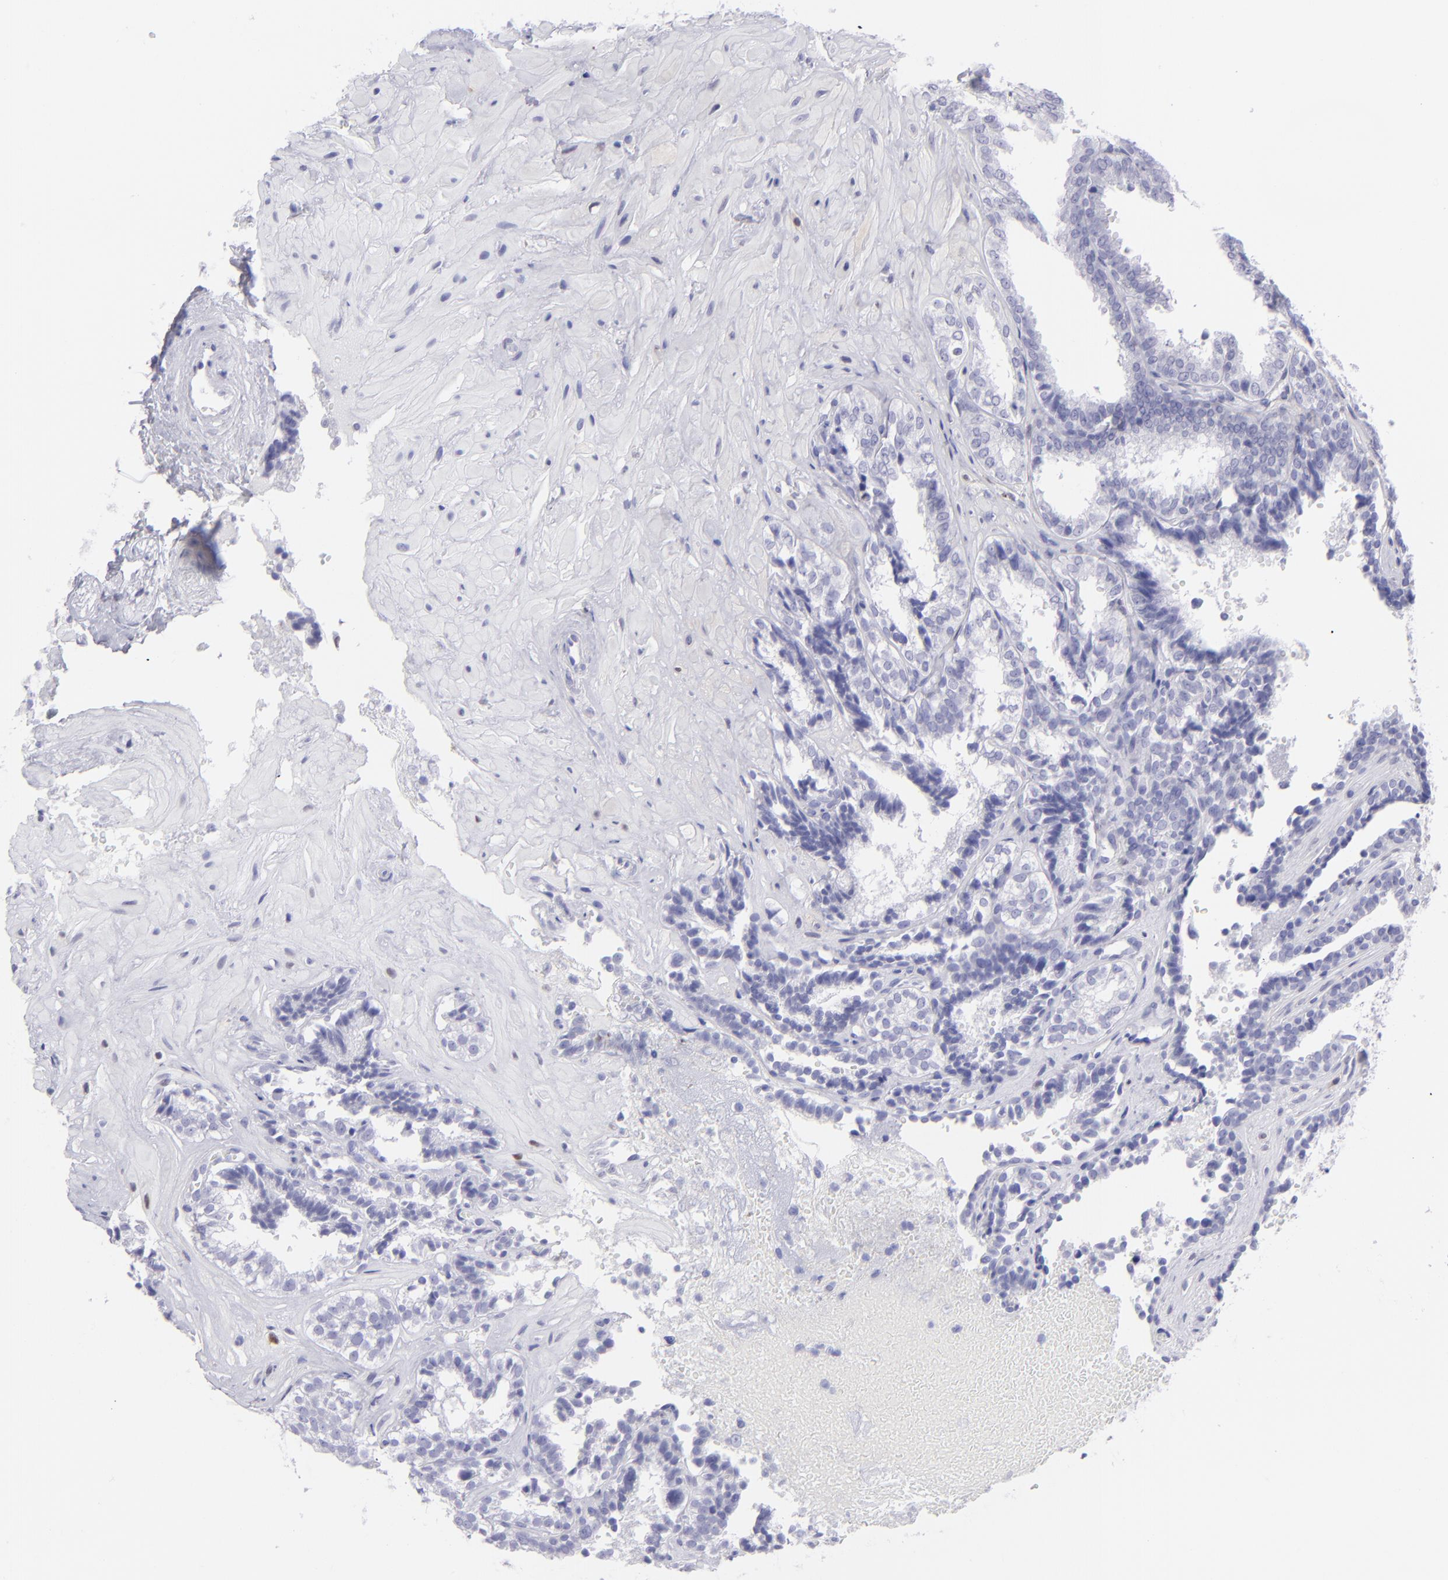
{"staining": {"intensity": "negative", "quantity": "none", "location": "none"}, "tissue": "seminal vesicle", "cell_type": "Glandular cells", "image_type": "normal", "snomed": [{"axis": "morphology", "description": "Normal tissue, NOS"}, {"axis": "topography", "description": "Seminal veicle"}], "caption": "DAB immunohistochemical staining of normal seminal vesicle displays no significant expression in glandular cells.", "gene": "MITF", "patient": {"sex": "male", "age": 26}}